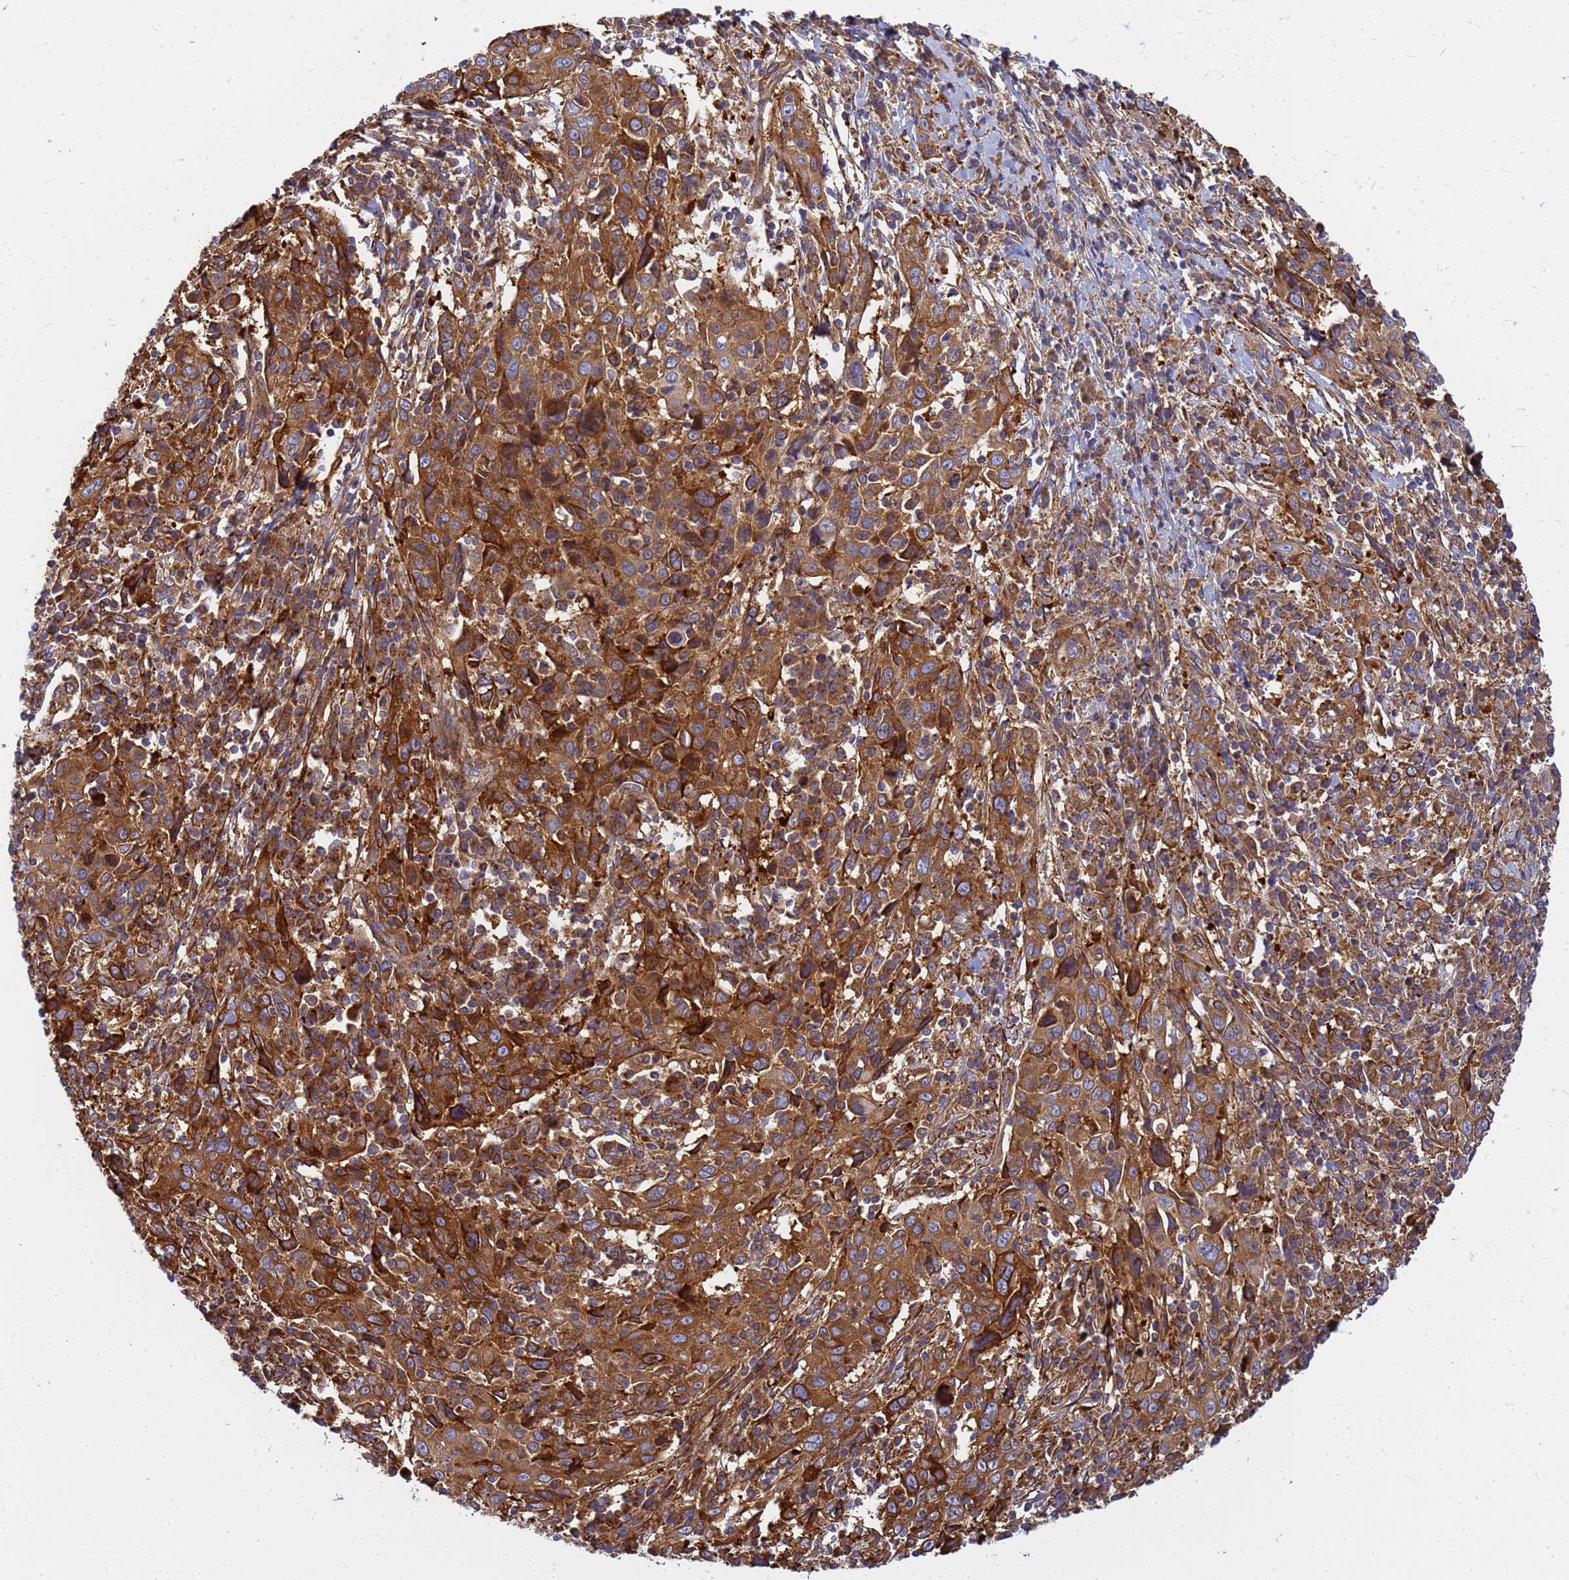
{"staining": {"intensity": "moderate", "quantity": ">75%", "location": "cytoplasmic/membranous"}, "tissue": "cervical cancer", "cell_type": "Tumor cells", "image_type": "cancer", "snomed": [{"axis": "morphology", "description": "Squamous cell carcinoma, NOS"}, {"axis": "topography", "description": "Cervix"}], "caption": "A brown stain highlights moderate cytoplasmic/membranous staining of a protein in squamous cell carcinoma (cervical) tumor cells.", "gene": "C2CD5", "patient": {"sex": "female", "age": 46}}